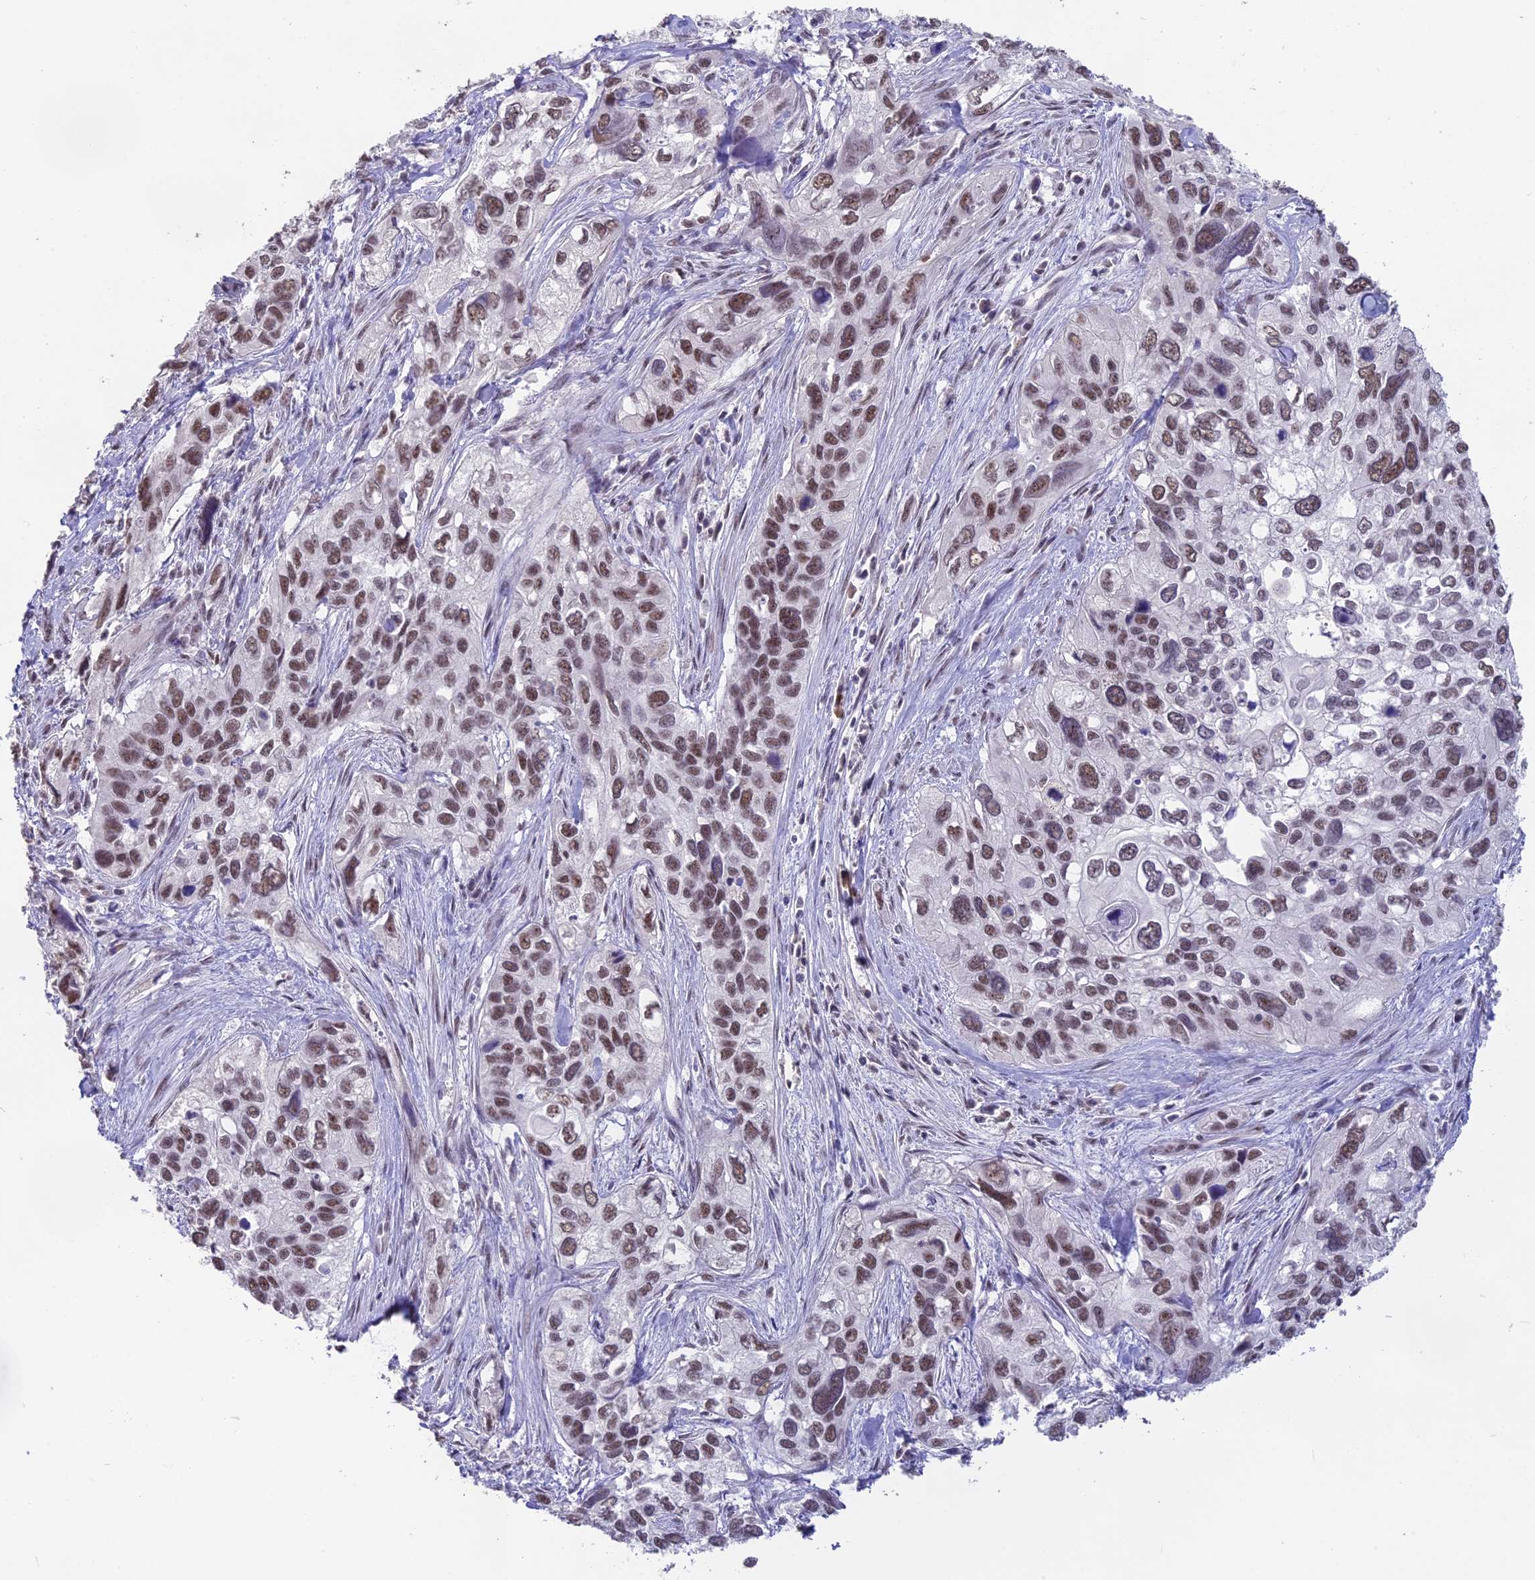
{"staining": {"intensity": "moderate", "quantity": ">75%", "location": "nuclear"}, "tissue": "cervical cancer", "cell_type": "Tumor cells", "image_type": "cancer", "snomed": [{"axis": "morphology", "description": "Squamous cell carcinoma, NOS"}, {"axis": "topography", "description": "Cervix"}], "caption": "Squamous cell carcinoma (cervical) stained with DAB (3,3'-diaminobenzidine) immunohistochemistry displays medium levels of moderate nuclear staining in about >75% of tumor cells. The protein is stained brown, and the nuclei are stained in blue (DAB (3,3'-diaminobenzidine) IHC with brightfield microscopy, high magnification).", "gene": "SETD2", "patient": {"sex": "female", "age": 55}}